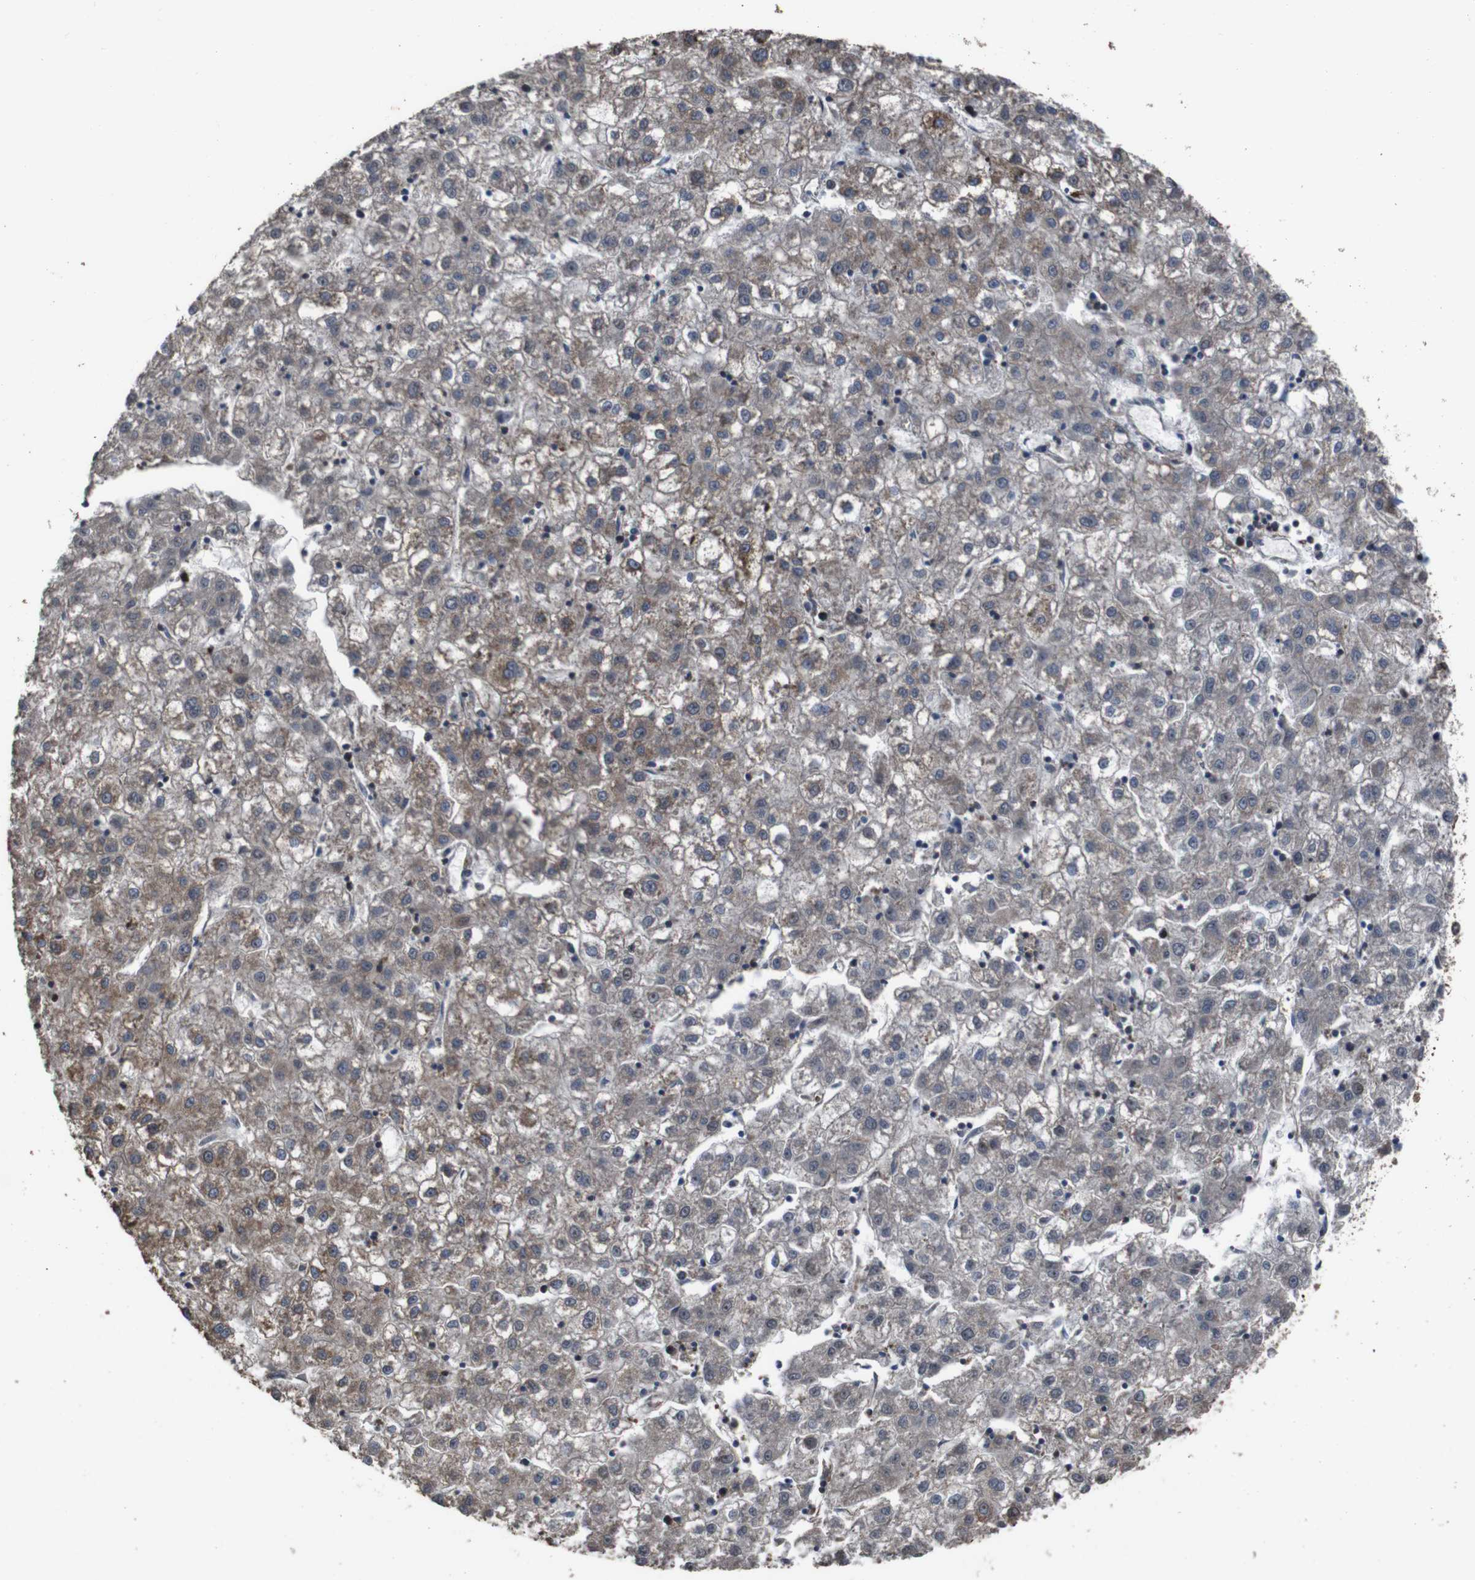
{"staining": {"intensity": "weak", "quantity": ">75%", "location": "cytoplasmic/membranous"}, "tissue": "liver cancer", "cell_type": "Tumor cells", "image_type": "cancer", "snomed": [{"axis": "morphology", "description": "Carcinoma, Hepatocellular, NOS"}, {"axis": "topography", "description": "Liver"}], "caption": "Weak cytoplasmic/membranous staining for a protein is appreciated in about >75% of tumor cells of liver cancer (hepatocellular carcinoma) using immunohistochemistry.", "gene": "SNN", "patient": {"sex": "male", "age": 72}}